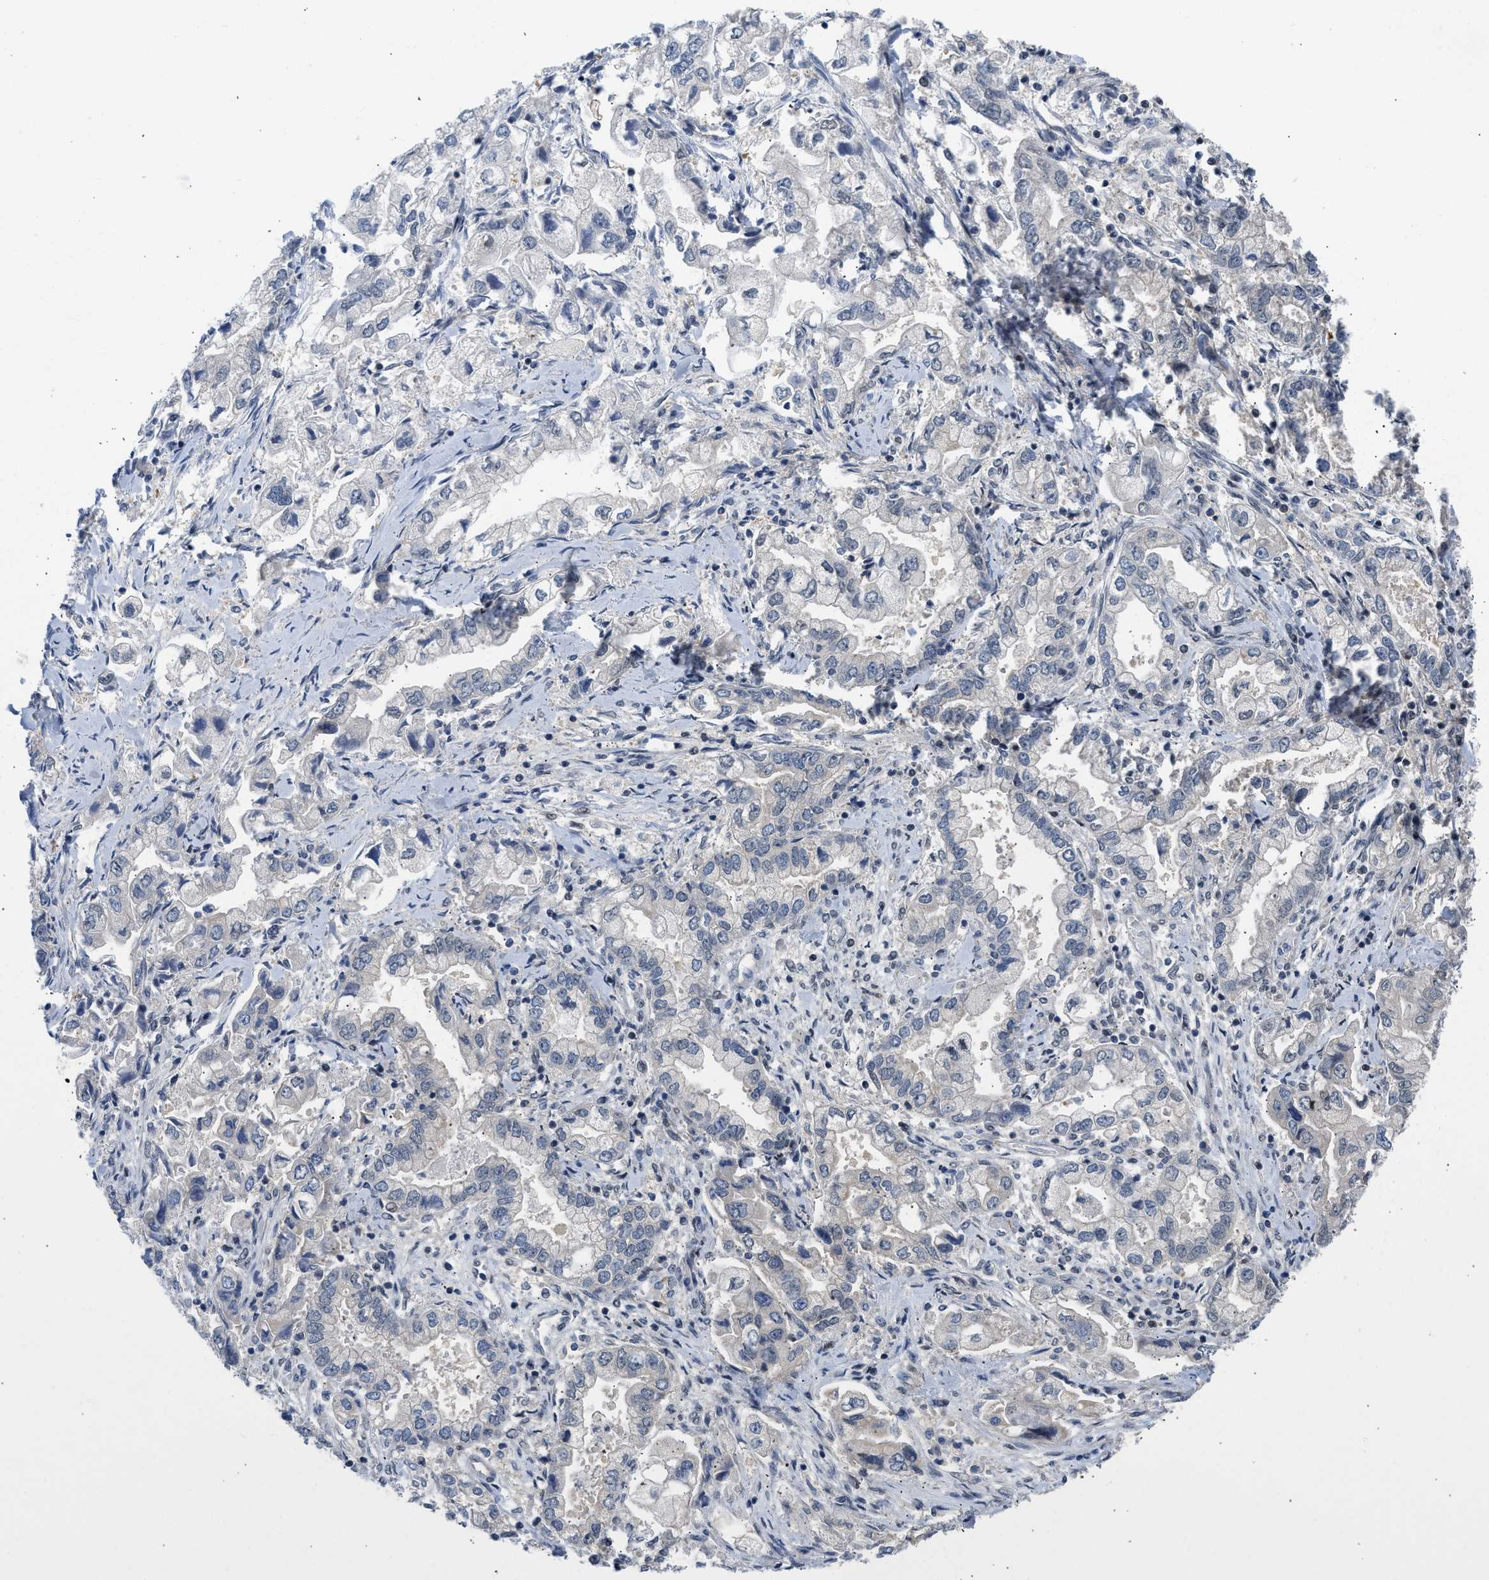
{"staining": {"intensity": "negative", "quantity": "none", "location": "none"}, "tissue": "stomach cancer", "cell_type": "Tumor cells", "image_type": "cancer", "snomed": [{"axis": "morphology", "description": "Normal tissue, NOS"}, {"axis": "morphology", "description": "Adenocarcinoma, NOS"}, {"axis": "topography", "description": "Stomach"}], "caption": "Stomach cancer (adenocarcinoma) was stained to show a protein in brown. There is no significant staining in tumor cells.", "gene": "OLIG3", "patient": {"sex": "male", "age": 62}}